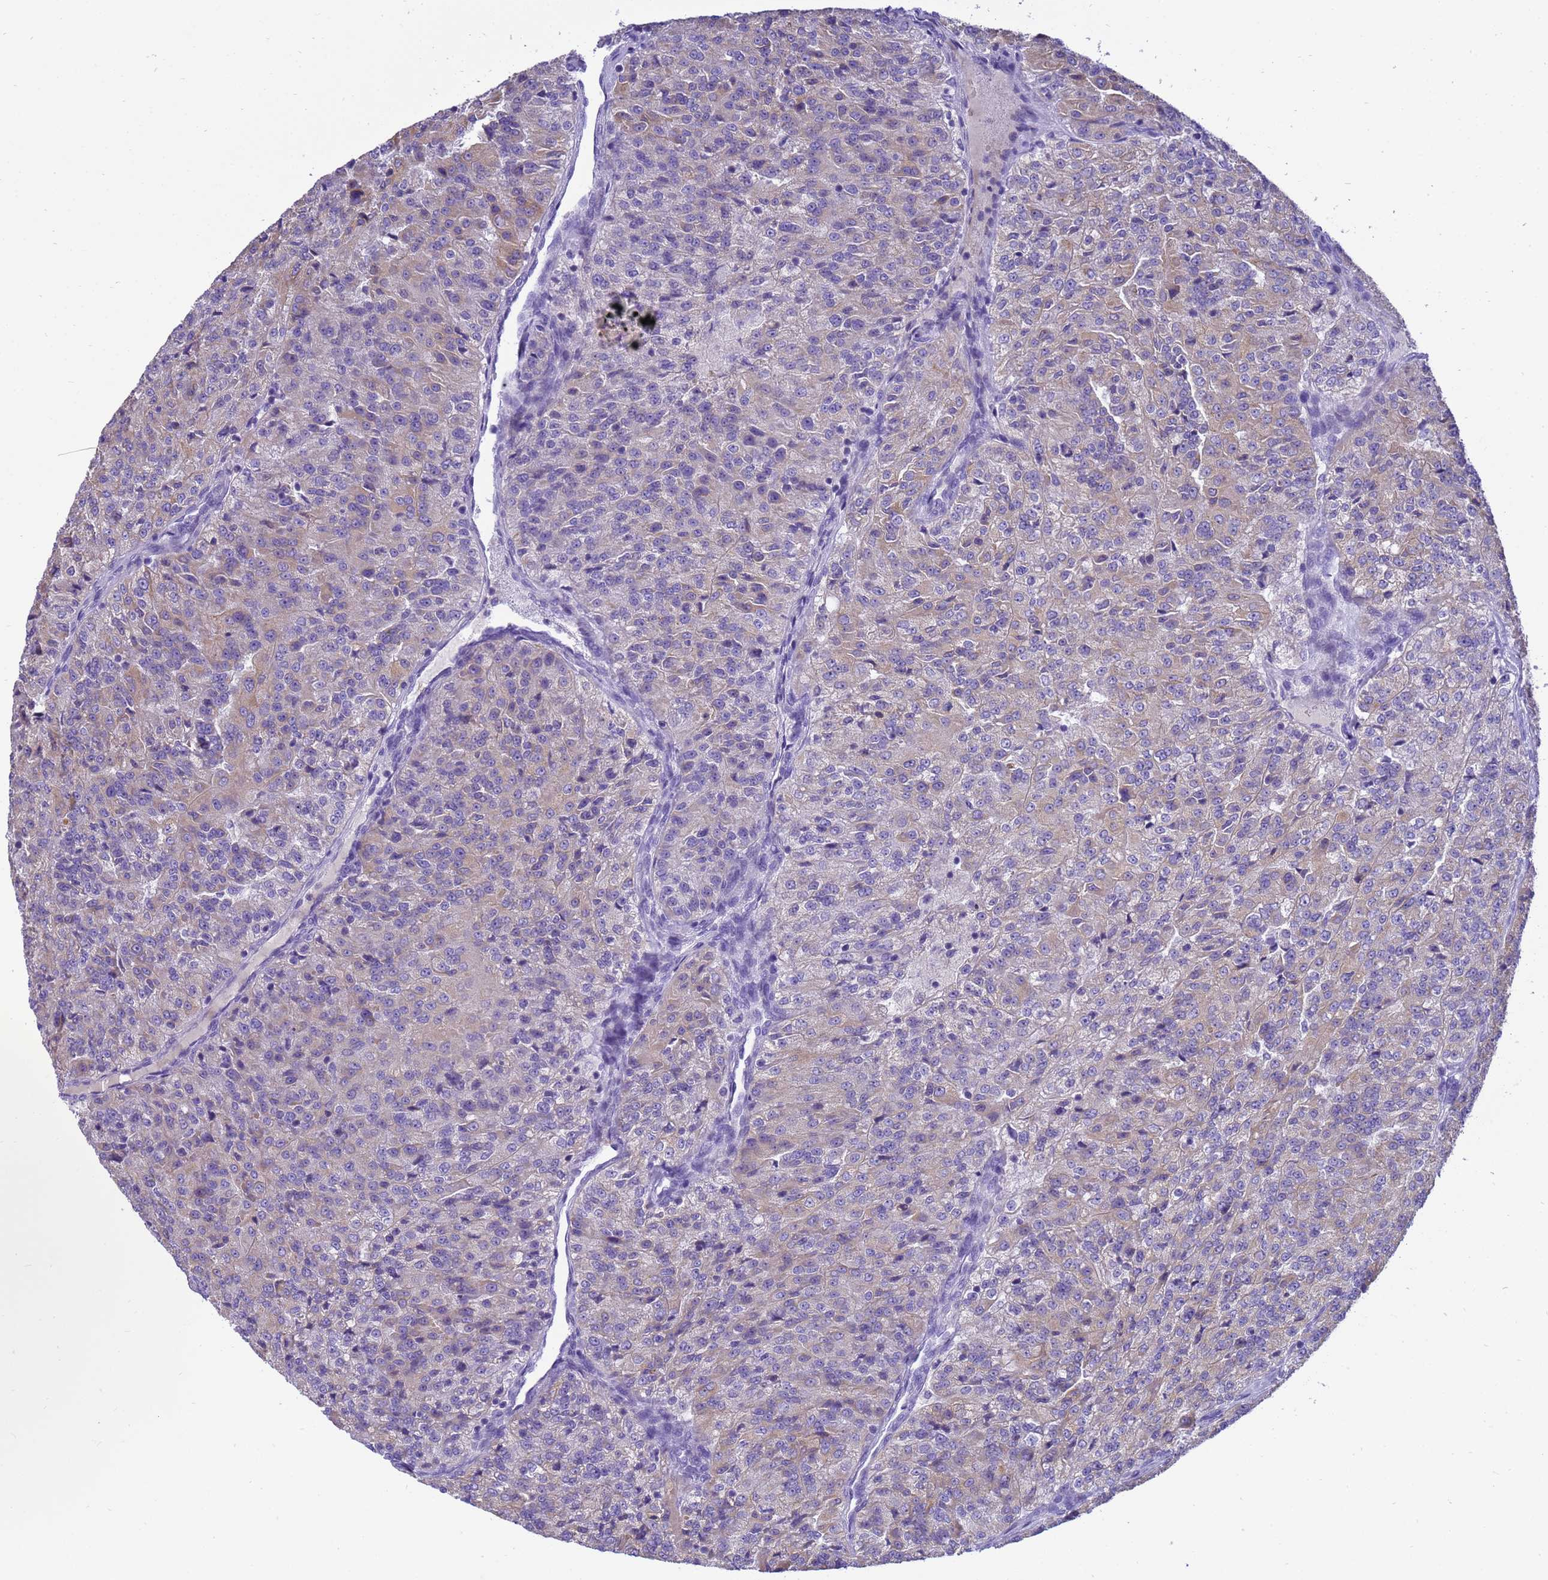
{"staining": {"intensity": "weak", "quantity": "<25%", "location": "cytoplasmic/membranous"}, "tissue": "renal cancer", "cell_type": "Tumor cells", "image_type": "cancer", "snomed": [{"axis": "morphology", "description": "Adenocarcinoma, NOS"}, {"axis": "topography", "description": "Kidney"}], "caption": "A histopathology image of adenocarcinoma (renal) stained for a protein displays no brown staining in tumor cells.", "gene": "PIEZO2", "patient": {"sex": "female", "age": 63}}